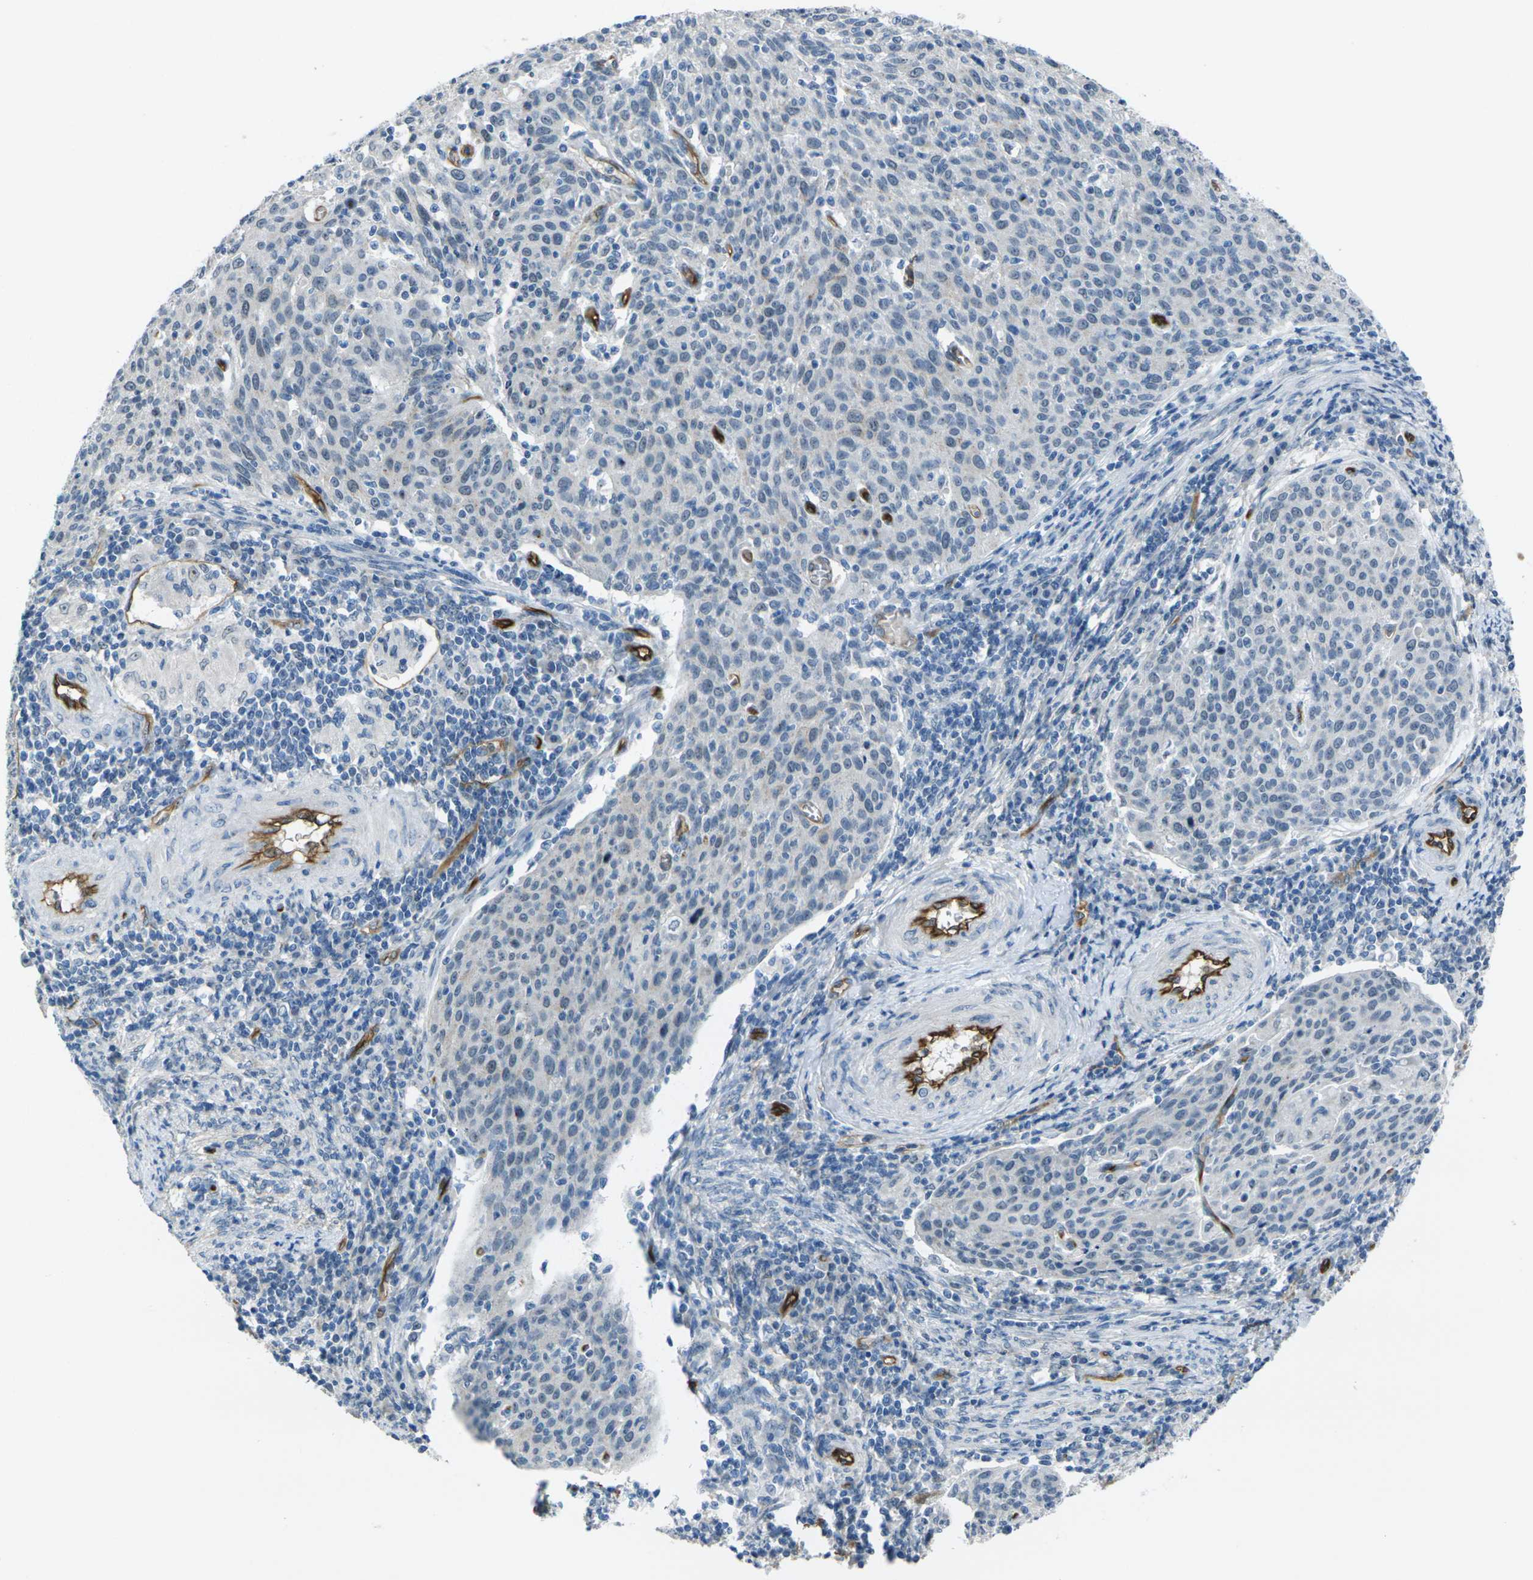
{"staining": {"intensity": "negative", "quantity": "none", "location": "none"}, "tissue": "cervical cancer", "cell_type": "Tumor cells", "image_type": "cancer", "snomed": [{"axis": "morphology", "description": "Squamous cell carcinoma, NOS"}, {"axis": "topography", "description": "Cervix"}], "caption": "An immunohistochemistry (IHC) photomicrograph of squamous cell carcinoma (cervical) is shown. There is no staining in tumor cells of squamous cell carcinoma (cervical). Brightfield microscopy of IHC stained with DAB (brown) and hematoxylin (blue), captured at high magnification.", "gene": "HSPA12B", "patient": {"sex": "female", "age": 38}}